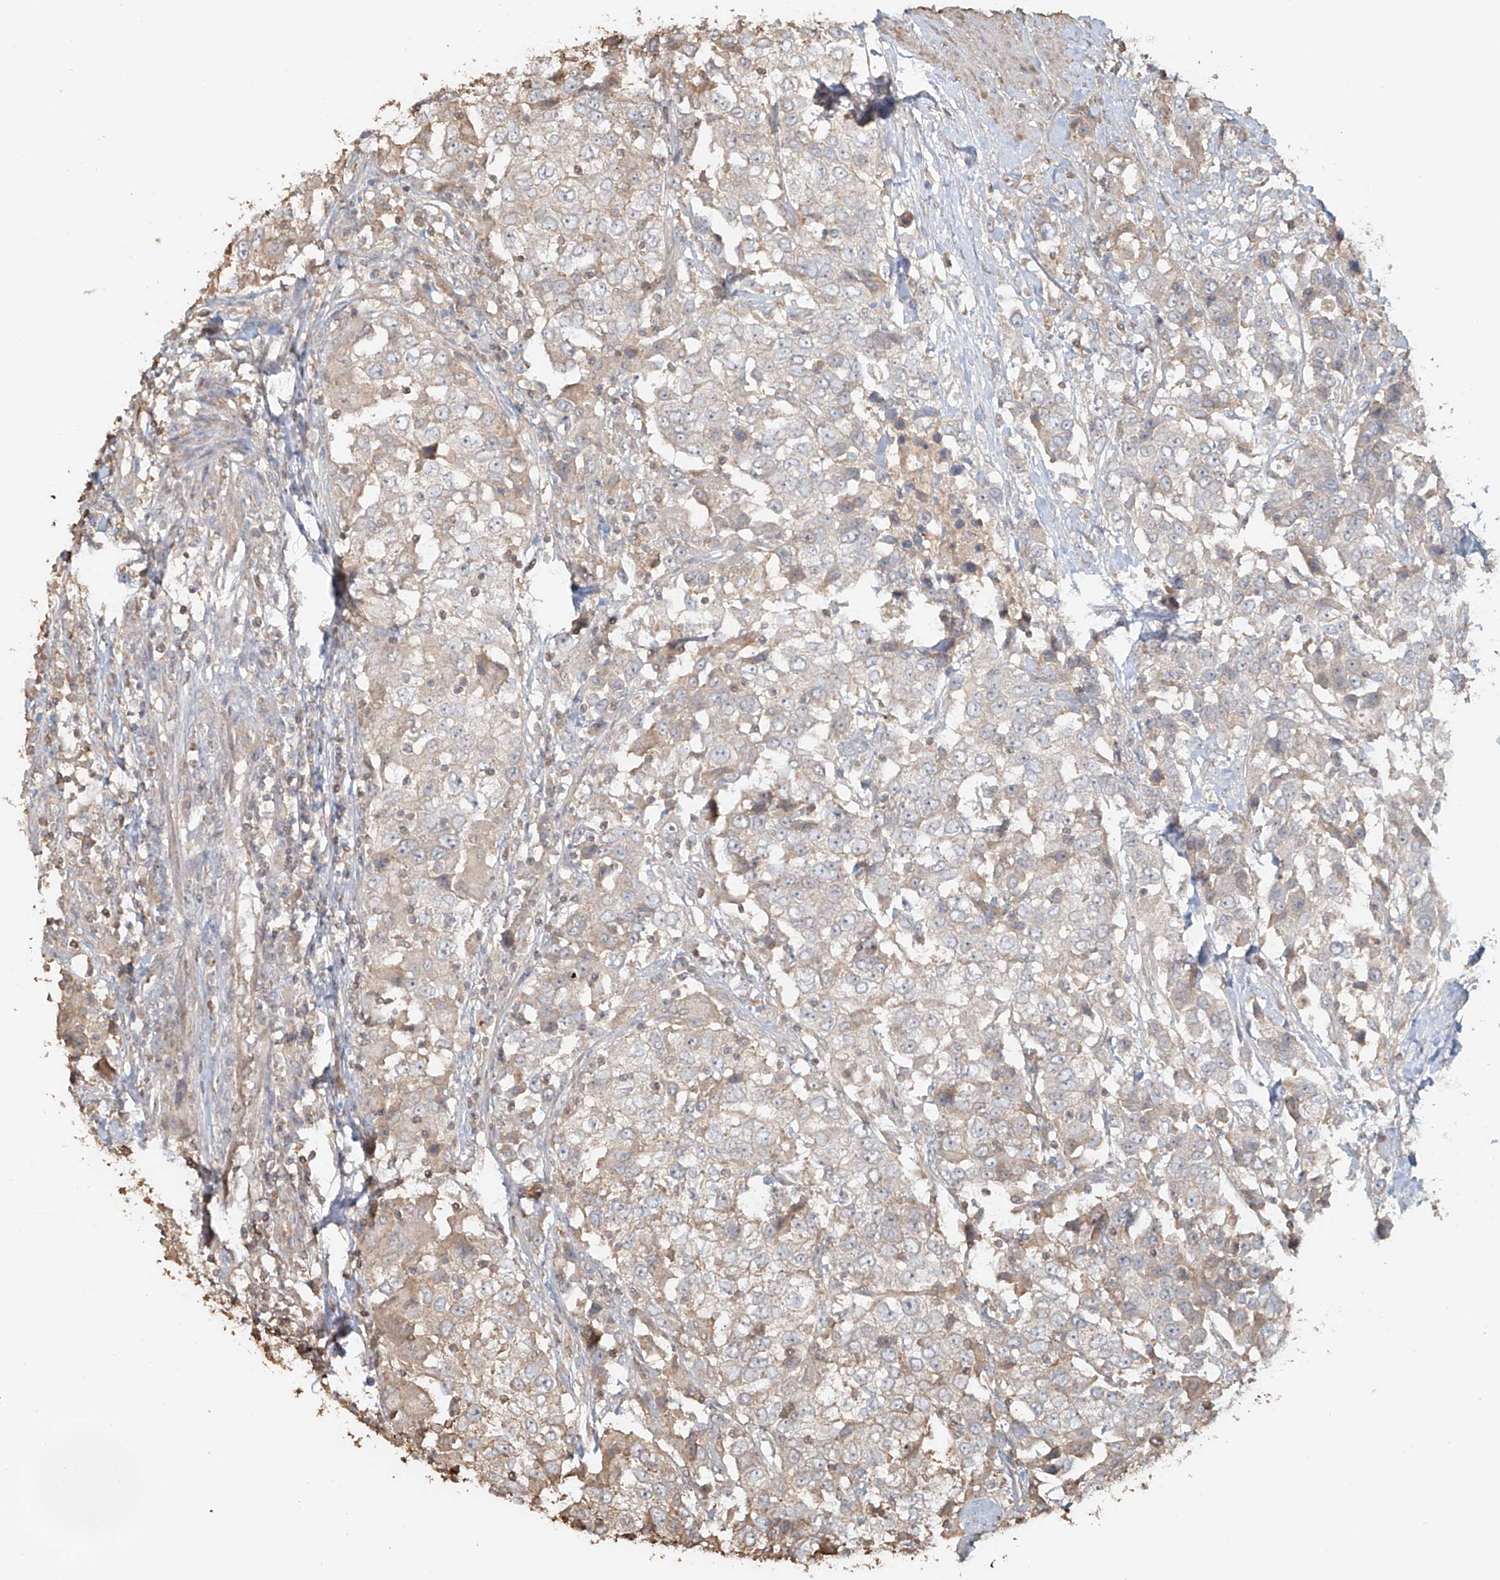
{"staining": {"intensity": "moderate", "quantity": "<25%", "location": "cytoplasmic/membranous"}, "tissue": "urothelial cancer", "cell_type": "Tumor cells", "image_type": "cancer", "snomed": [{"axis": "morphology", "description": "Urothelial carcinoma, High grade"}, {"axis": "topography", "description": "Urinary bladder"}], "caption": "This photomicrograph reveals immunohistochemistry staining of urothelial cancer, with low moderate cytoplasmic/membranous expression in about <25% of tumor cells.", "gene": "NPHS1", "patient": {"sex": "female", "age": 80}}